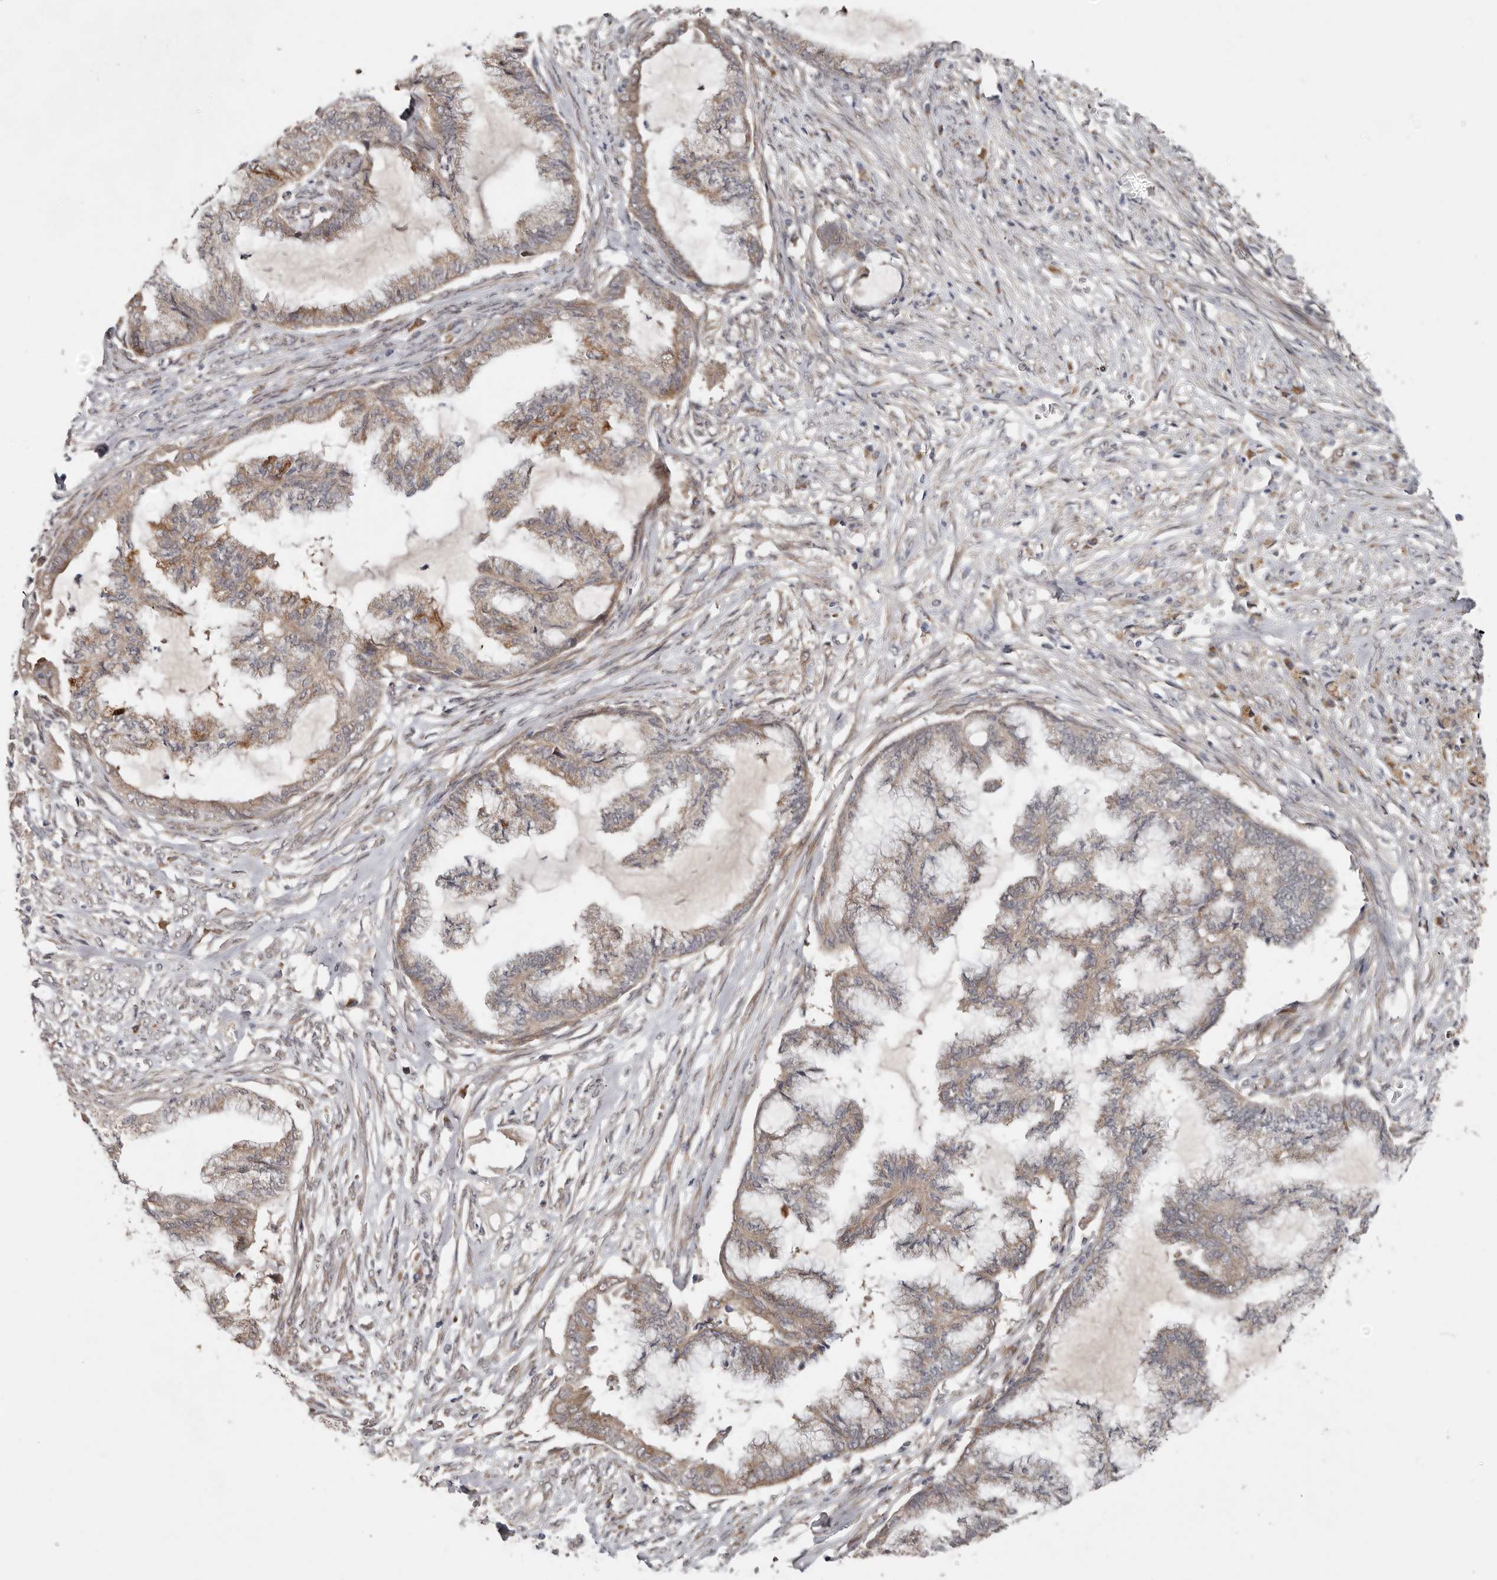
{"staining": {"intensity": "weak", "quantity": ">75%", "location": "cytoplasmic/membranous"}, "tissue": "endometrial cancer", "cell_type": "Tumor cells", "image_type": "cancer", "snomed": [{"axis": "morphology", "description": "Adenocarcinoma, NOS"}, {"axis": "topography", "description": "Endometrium"}], "caption": "Human endometrial adenocarcinoma stained for a protein (brown) demonstrates weak cytoplasmic/membranous positive expression in about >75% of tumor cells.", "gene": "CHML", "patient": {"sex": "female", "age": 86}}